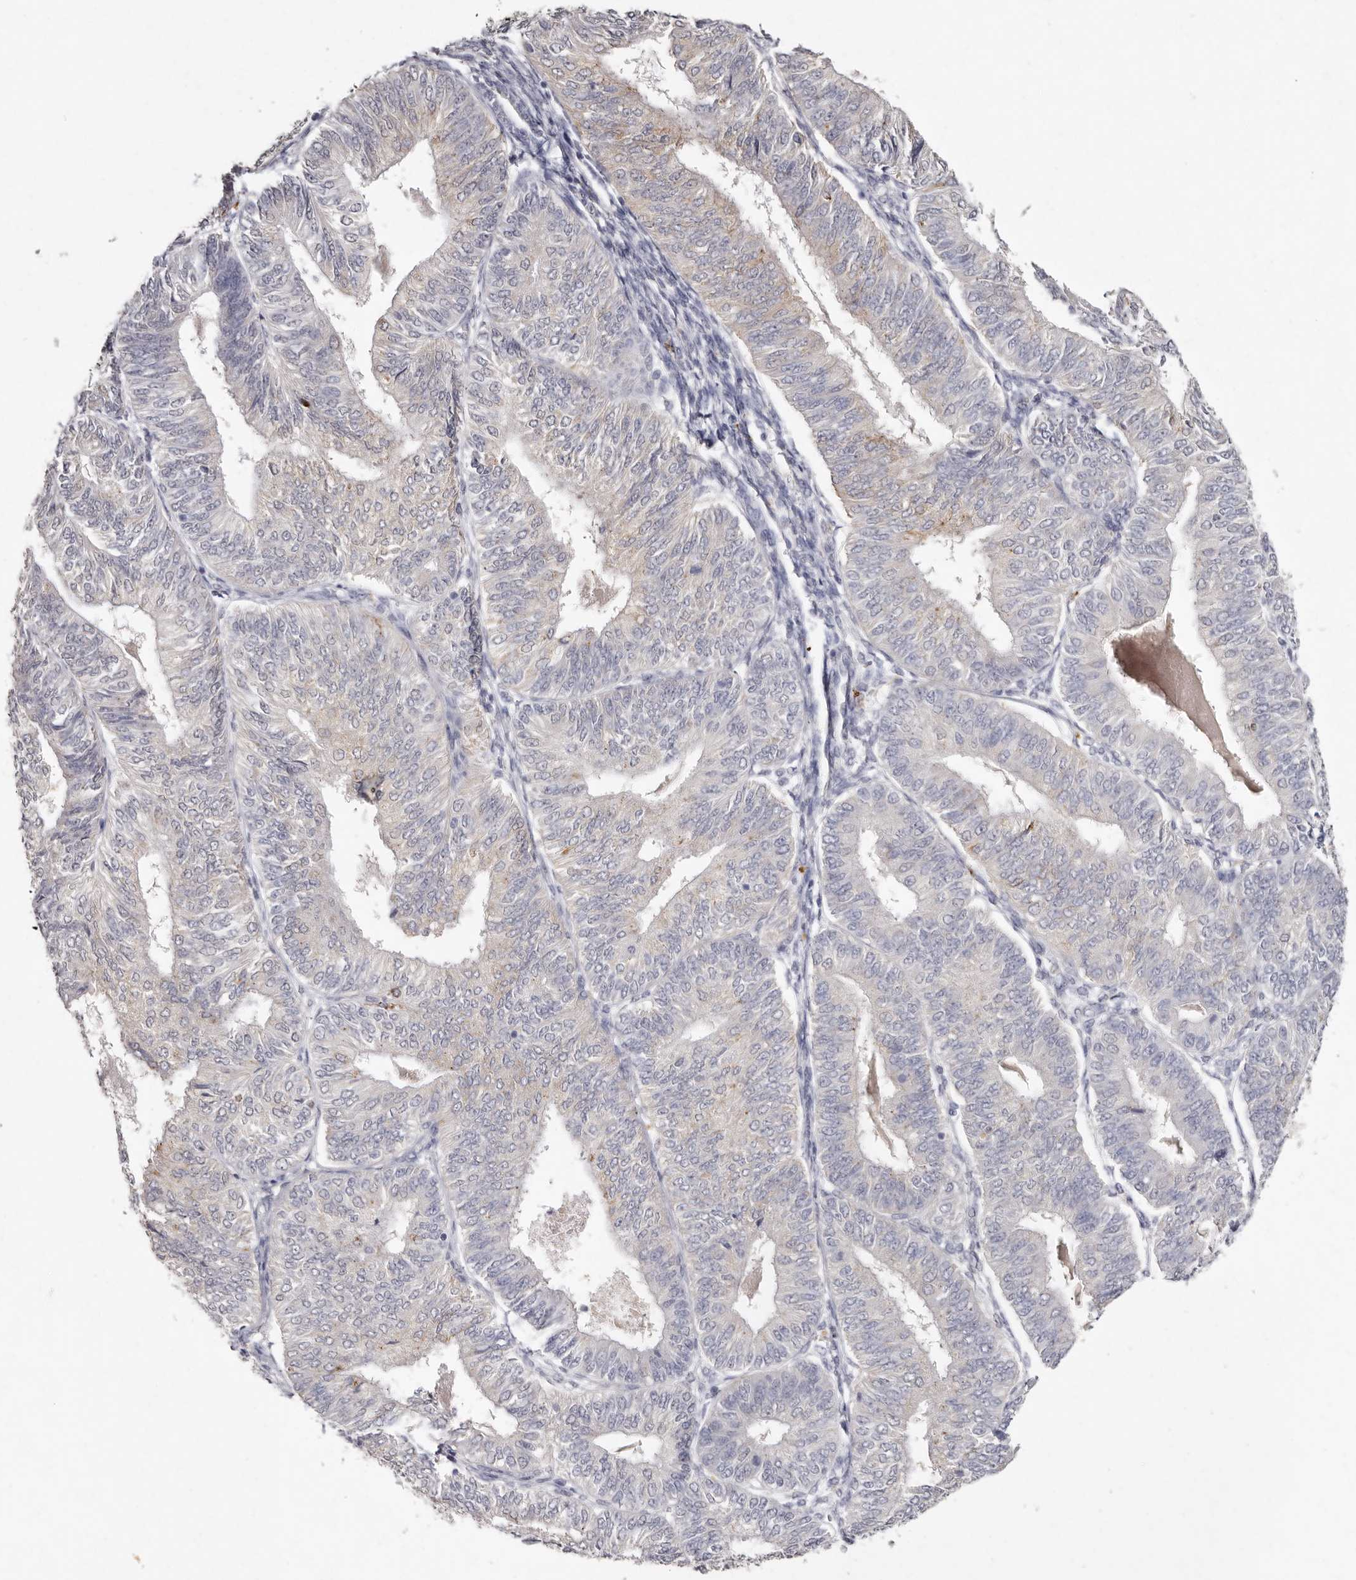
{"staining": {"intensity": "negative", "quantity": "none", "location": "none"}, "tissue": "endometrial cancer", "cell_type": "Tumor cells", "image_type": "cancer", "snomed": [{"axis": "morphology", "description": "Adenocarcinoma, NOS"}, {"axis": "topography", "description": "Endometrium"}], "caption": "Immunohistochemistry photomicrograph of endometrial adenocarcinoma stained for a protein (brown), which reveals no positivity in tumor cells.", "gene": "FAM185A", "patient": {"sex": "female", "age": 58}}